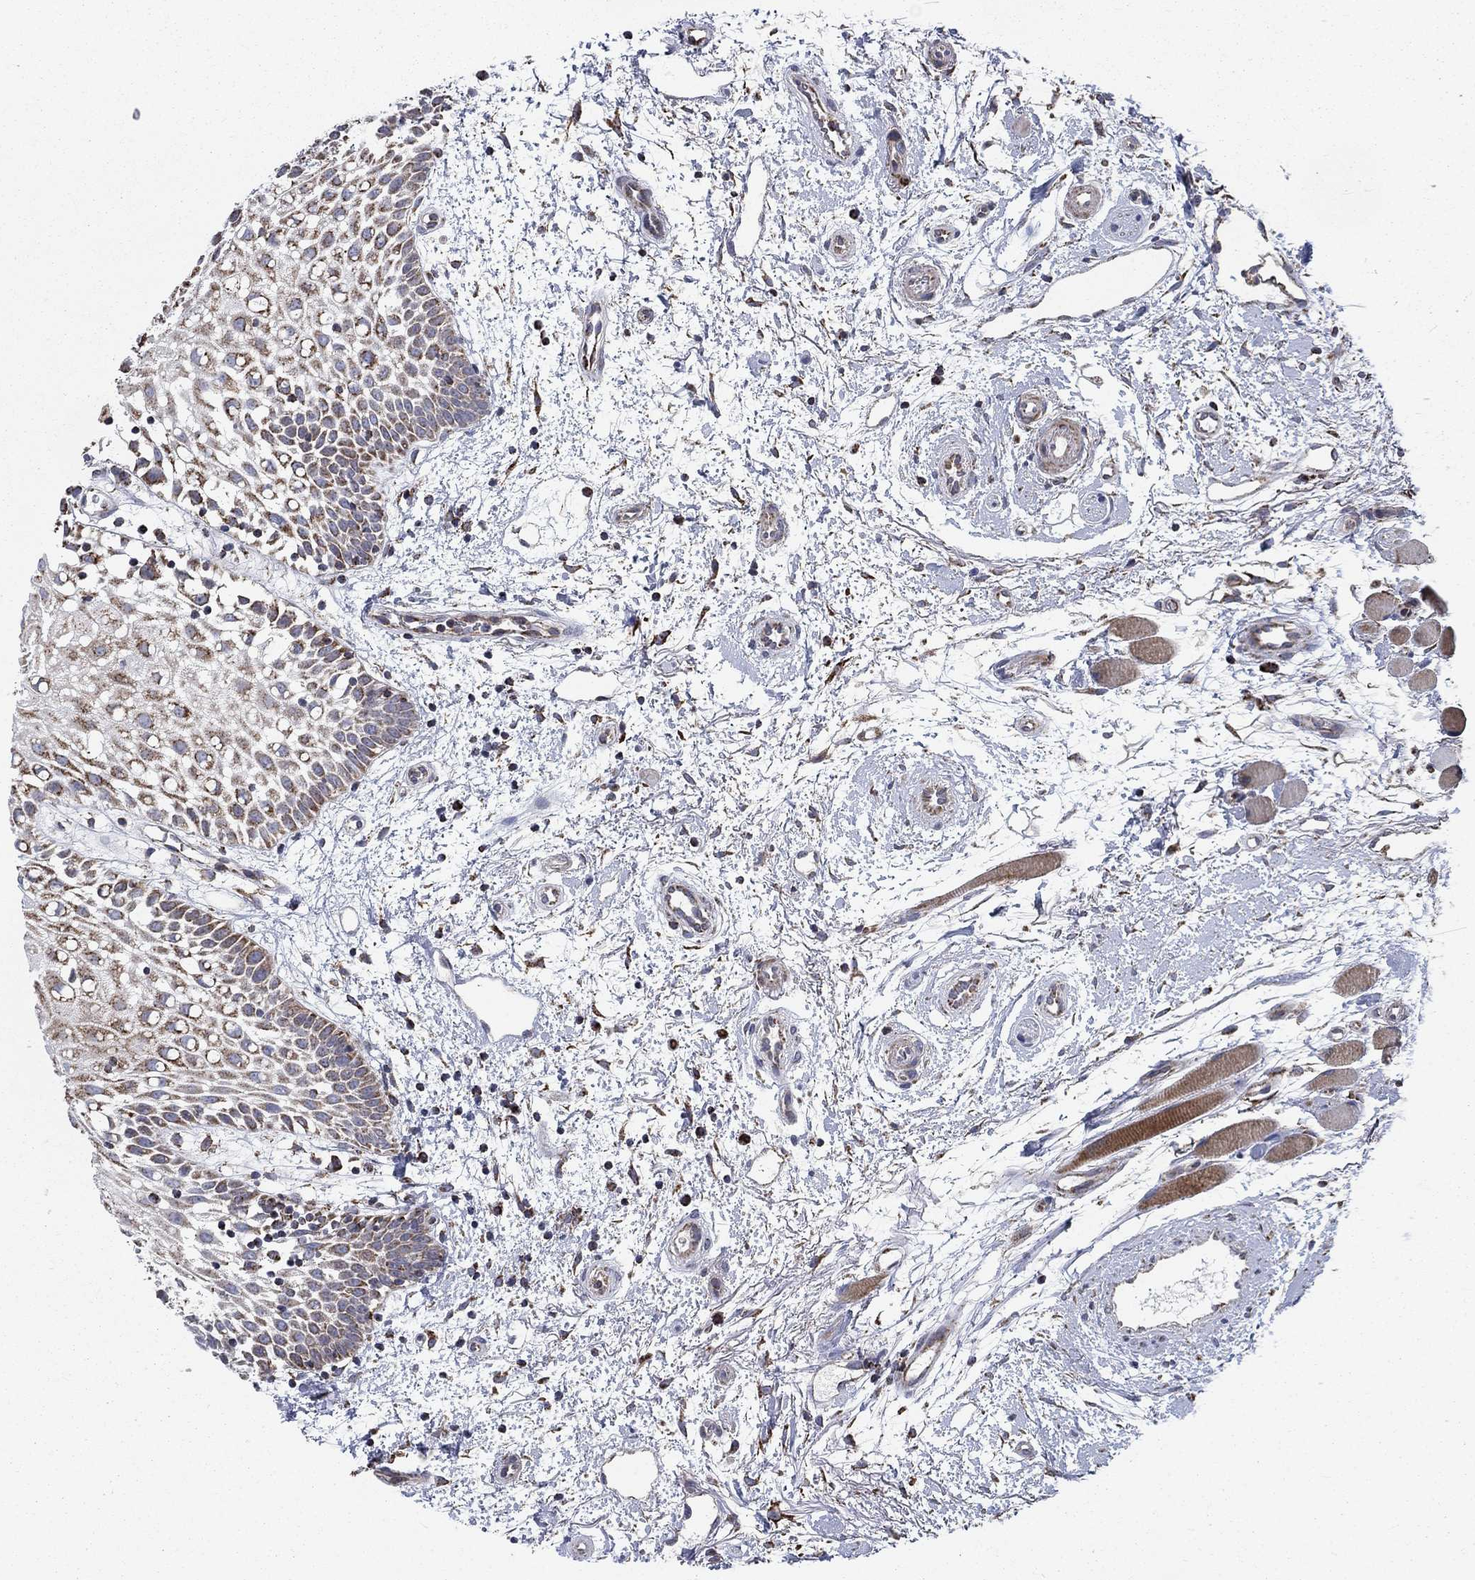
{"staining": {"intensity": "moderate", "quantity": "25%-75%", "location": "cytoplasmic/membranous"}, "tissue": "oral mucosa", "cell_type": "Squamous epithelial cells", "image_type": "normal", "snomed": [{"axis": "morphology", "description": "Normal tissue, NOS"}, {"axis": "morphology", "description": "Squamous cell carcinoma, NOS"}, {"axis": "topography", "description": "Oral tissue"}, {"axis": "topography", "description": "Head-Neck"}], "caption": "Moderate cytoplasmic/membranous protein positivity is identified in approximately 25%-75% of squamous epithelial cells in oral mucosa.", "gene": "MOAP1", "patient": {"sex": "female", "age": 75}}